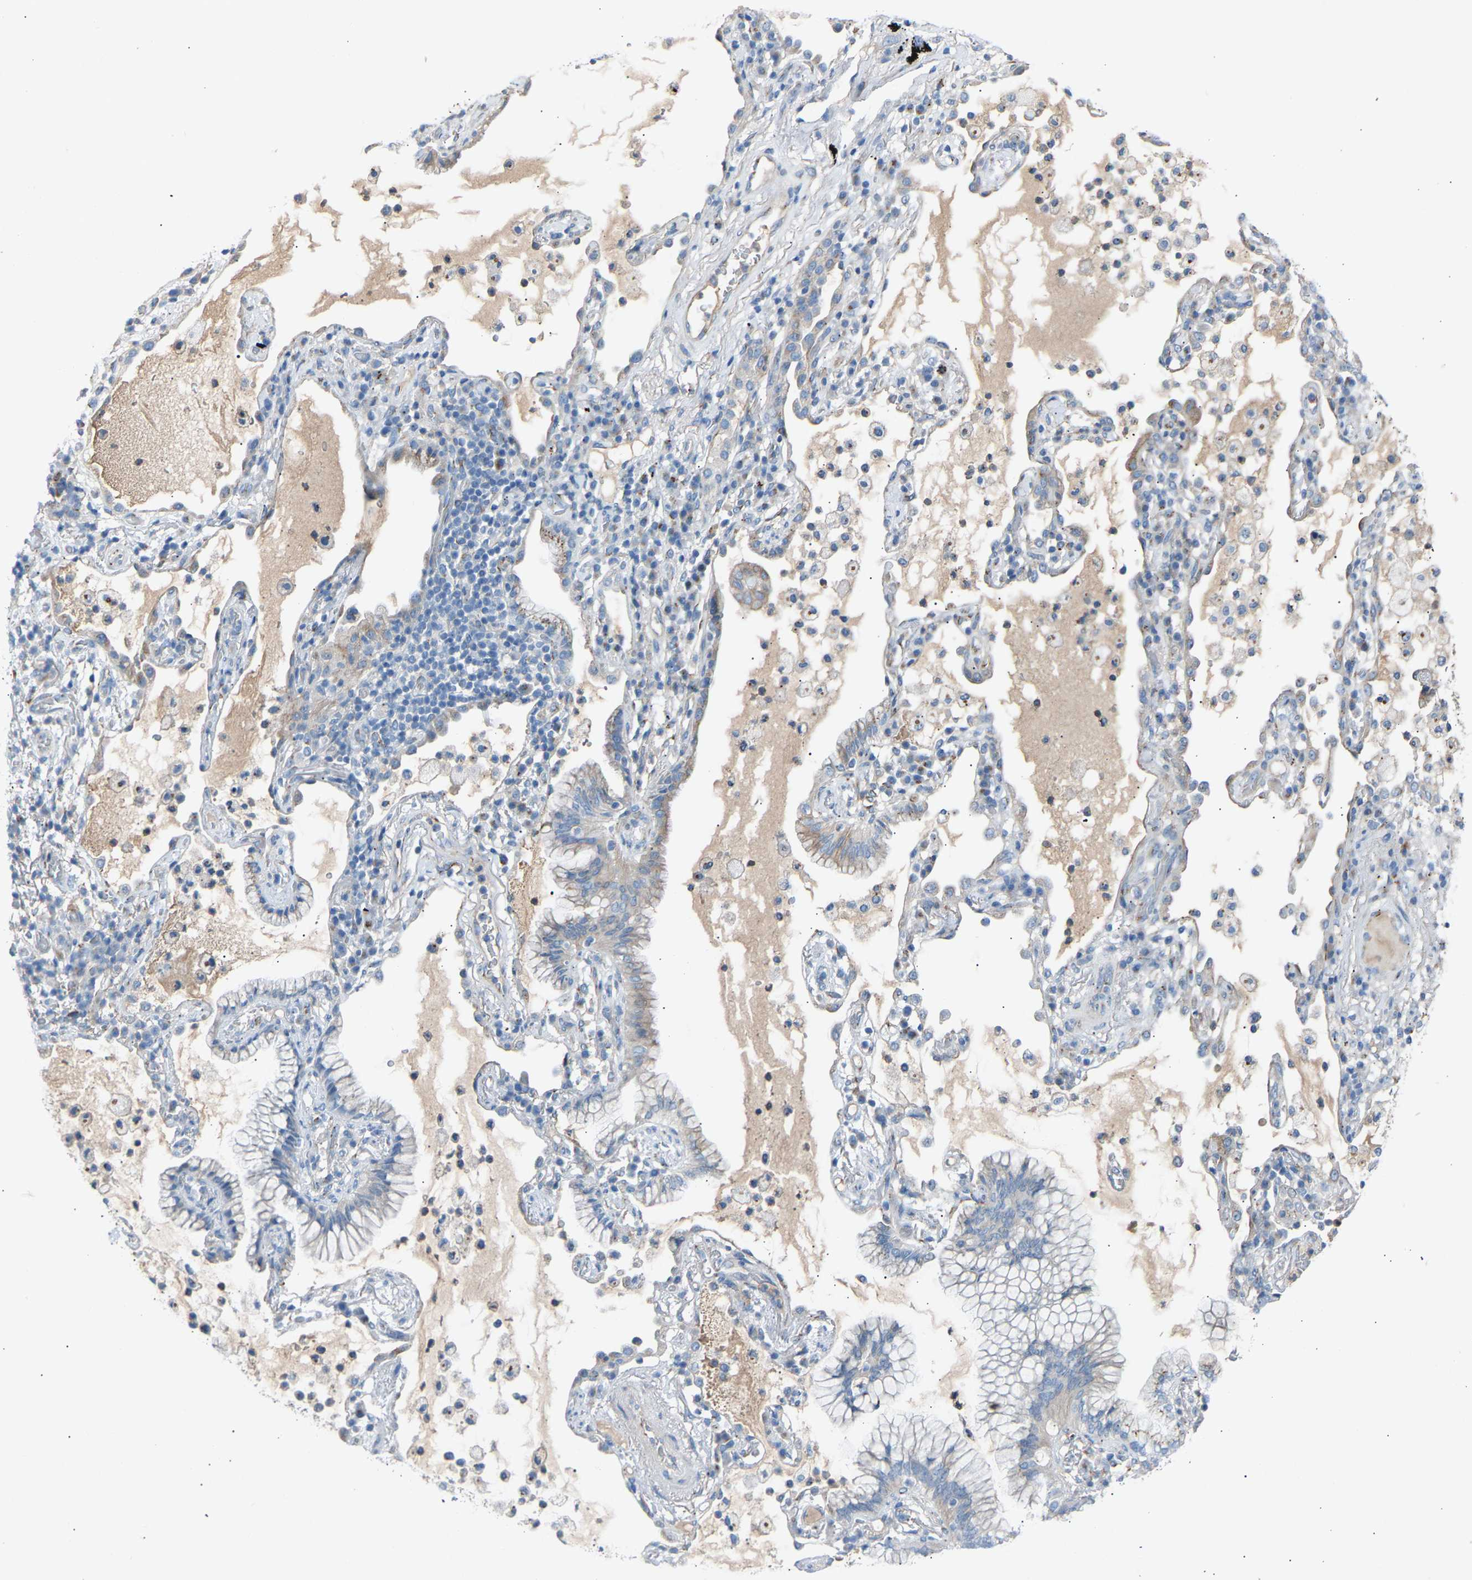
{"staining": {"intensity": "weak", "quantity": "<25%", "location": "cytoplasmic/membranous"}, "tissue": "lung cancer", "cell_type": "Tumor cells", "image_type": "cancer", "snomed": [{"axis": "morphology", "description": "Adenocarcinoma, NOS"}, {"axis": "topography", "description": "Lung"}], "caption": "Human lung adenocarcinoma stained for a protein using IHC displays no expression in tumor cells.", "gene": "CYREN", "patient": {"sex": "female", "age": 70}}